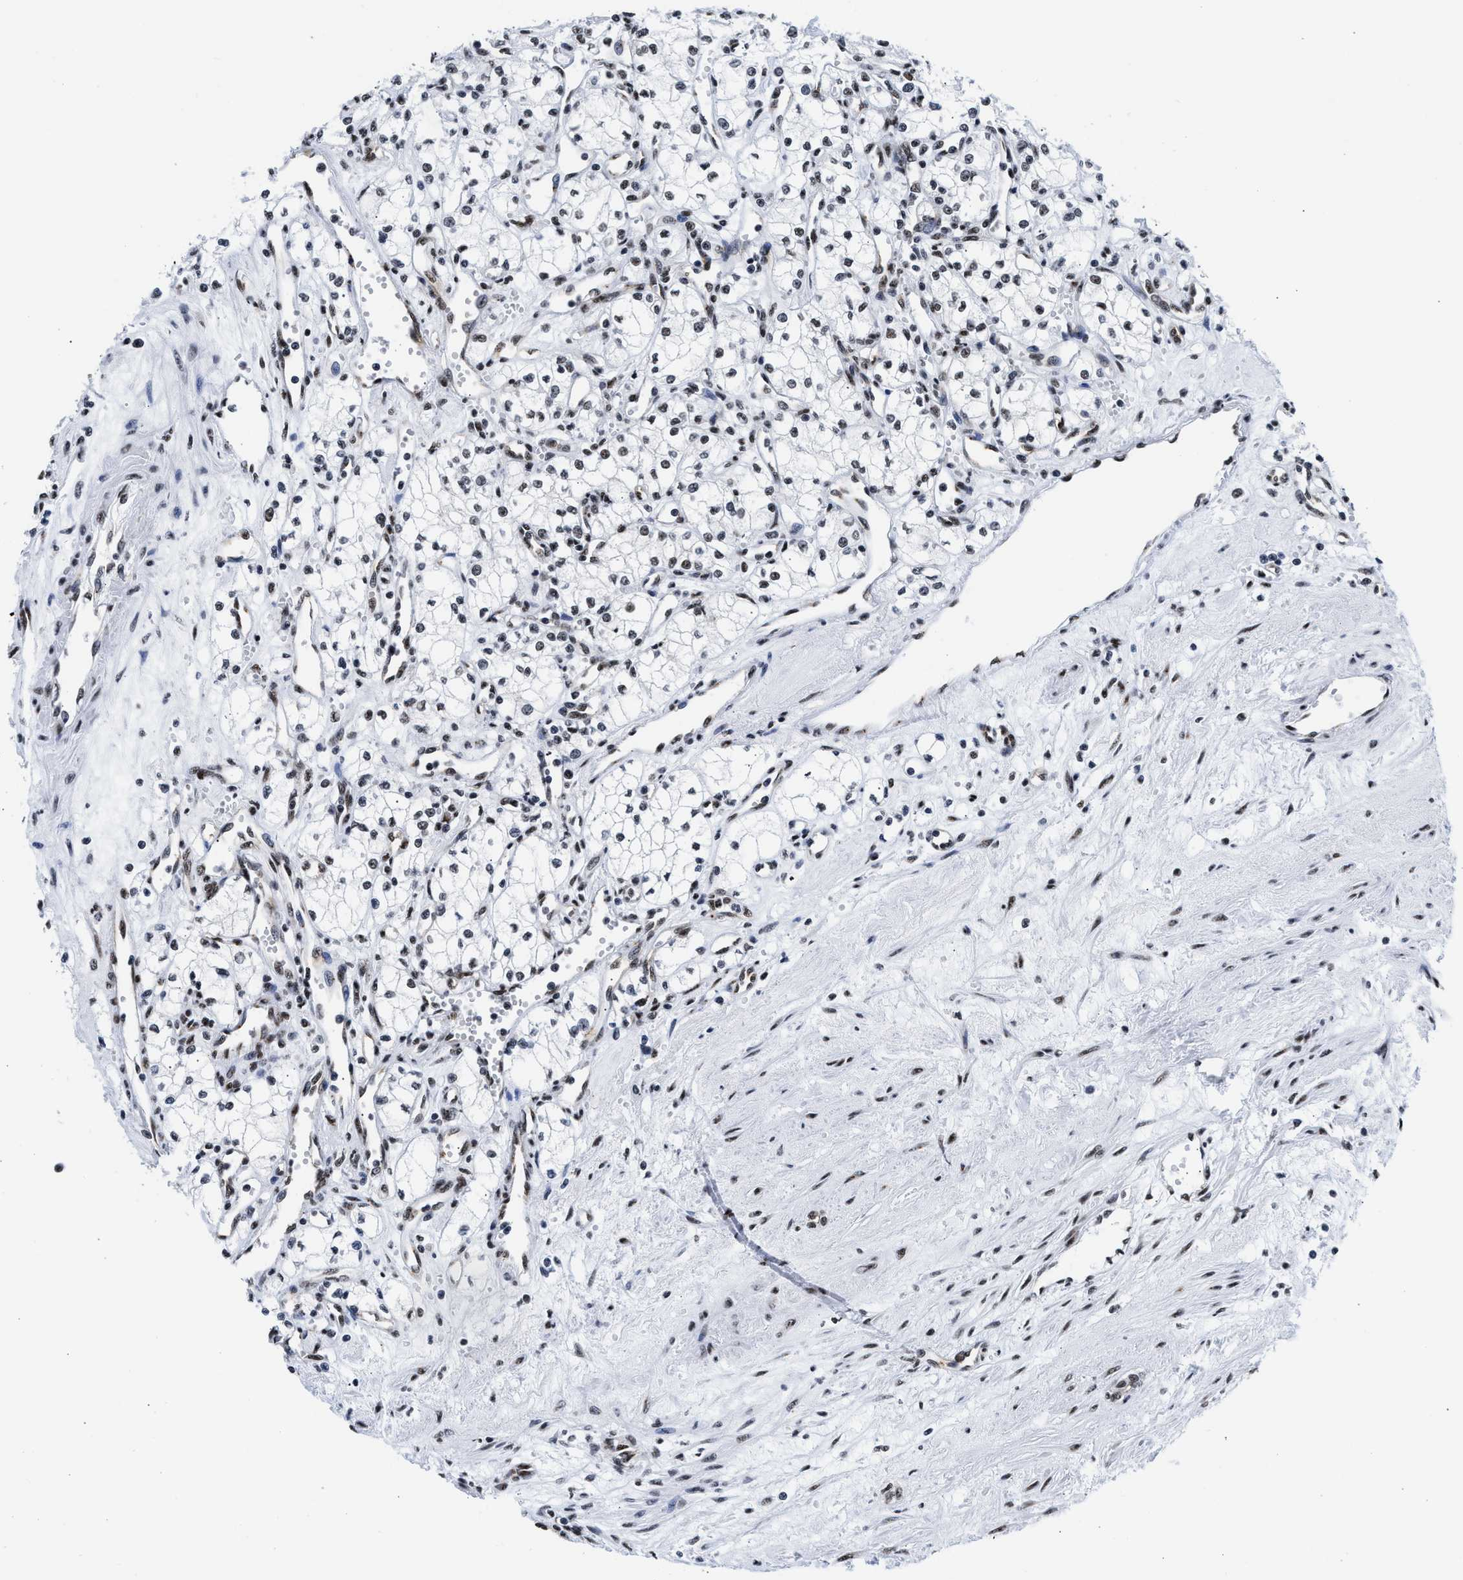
{"staining": {"intensity": "moderate", "quantity": "25%-75%", "location": "nuclear"}, "tissue": "renal cancer", "cell_type": "Tumor cells", "image_type": "cancer", "snomed": [{"axis": "morphology", "description": "Adenocarcinoma, NOS"}, {"axis": "topography", "description": "Kidney"}], "caption": "Human renal cancer stained with a protein marker demonstrates moderate staining in tumor cells.", "gene": "RBM8A", "patient": {"sex": "male", "age": 59}}